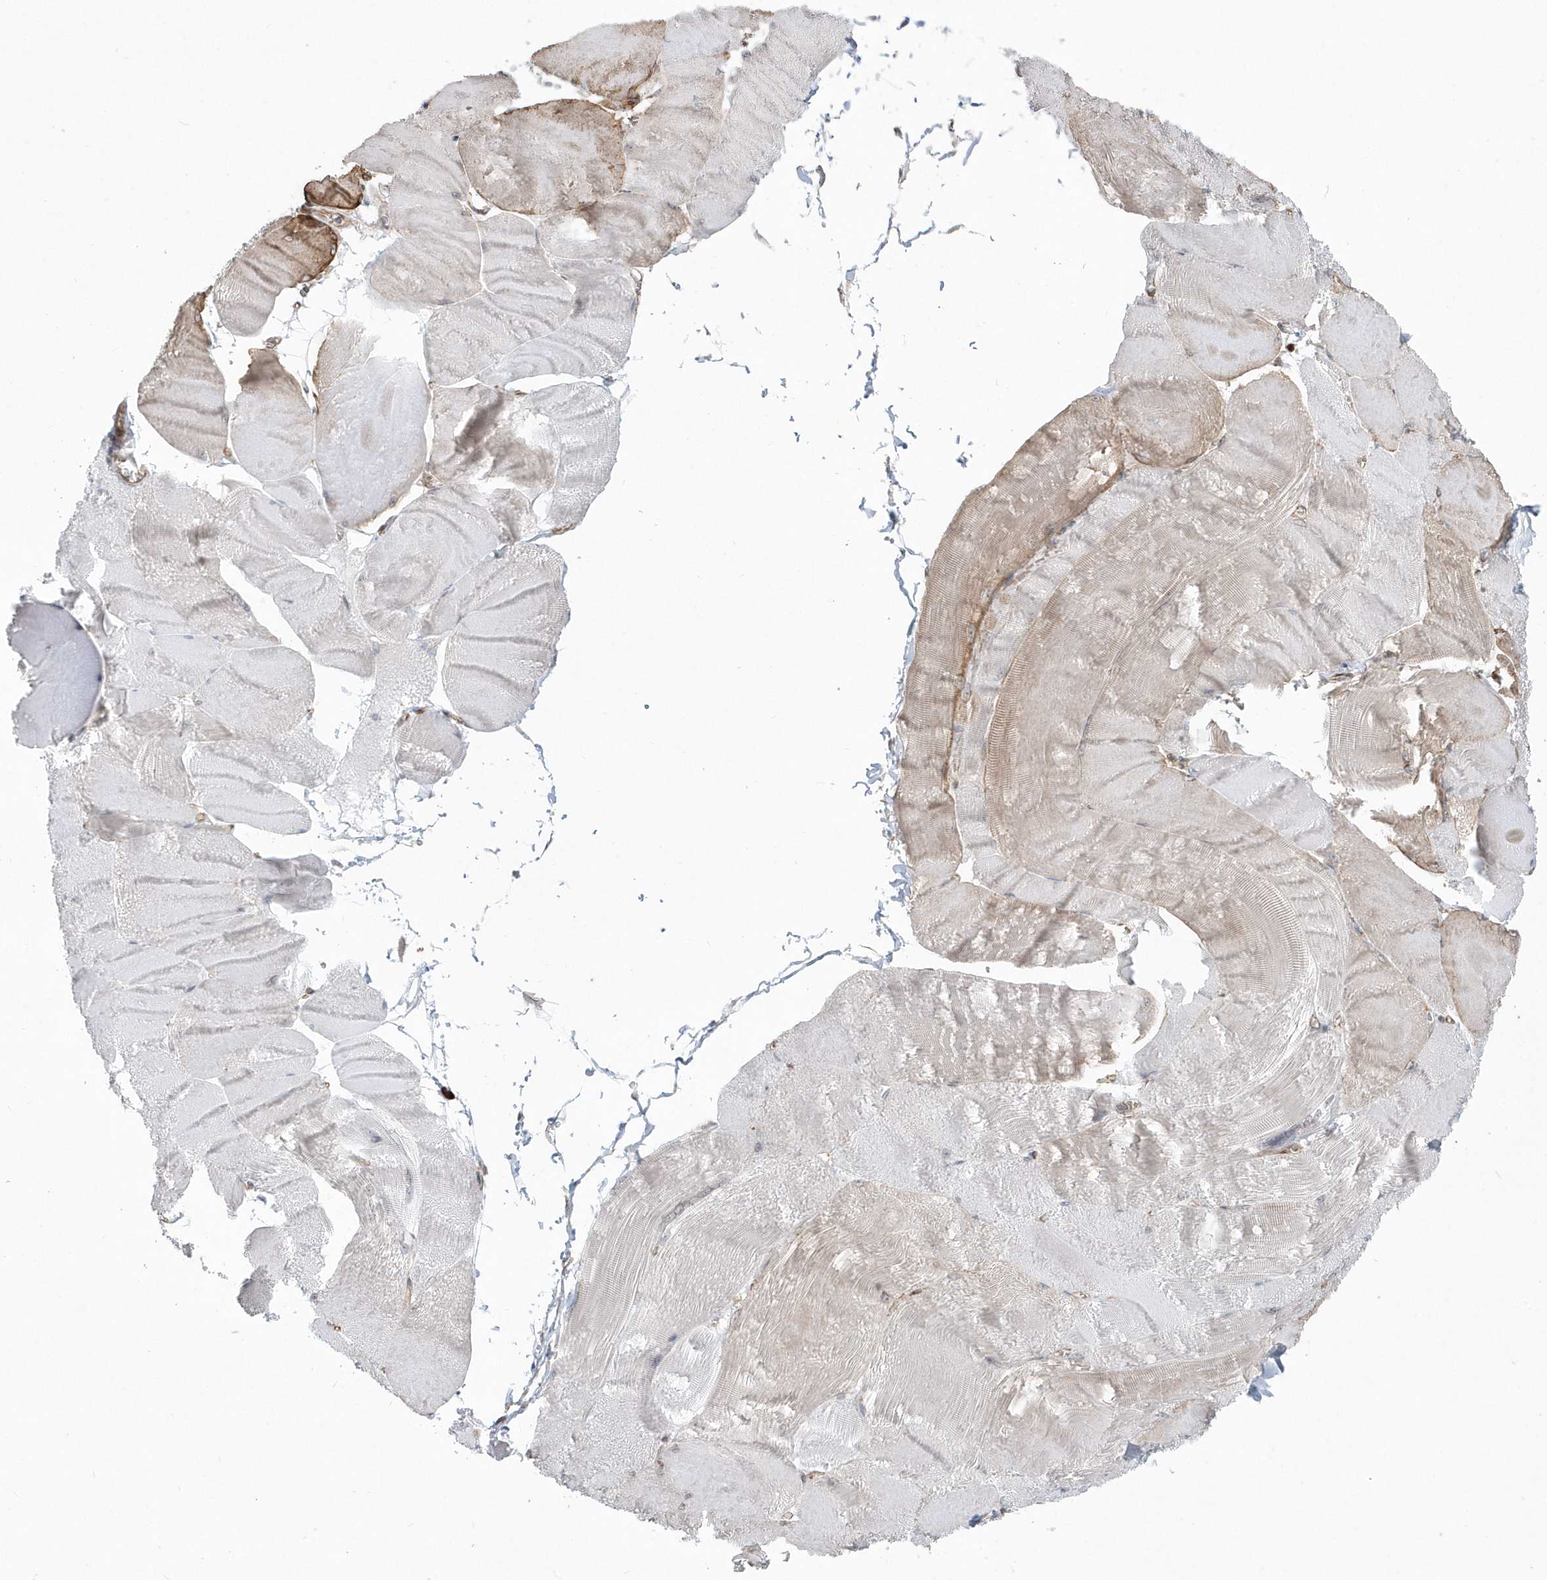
{"staining": {"intensity": "weak", "quantity": "<25%", "location": "cytoplasmic/membranous"}, "tissue": "skeletal muscle", "cell_type": "Myocytes", "image_type": "normal", "snomed": [{"axis": "morphology", "description": "Normal tissue, NOS"}, {"axis": "morphology", "description": "Basal cell carcinoma"}, {"axis": "topography", "description": "Skeletal muscle"}], "caption": "This is a micrograph of IHC staining of benign skeletal muscle, which shows no staining in myocytes. (Brightfield microscopy of DAB (3,3'-diaminobenzidine) immunohistochemistry at high magnification).", "gene": "DHX57", "patient": {"sex": "female", "age": 64}}